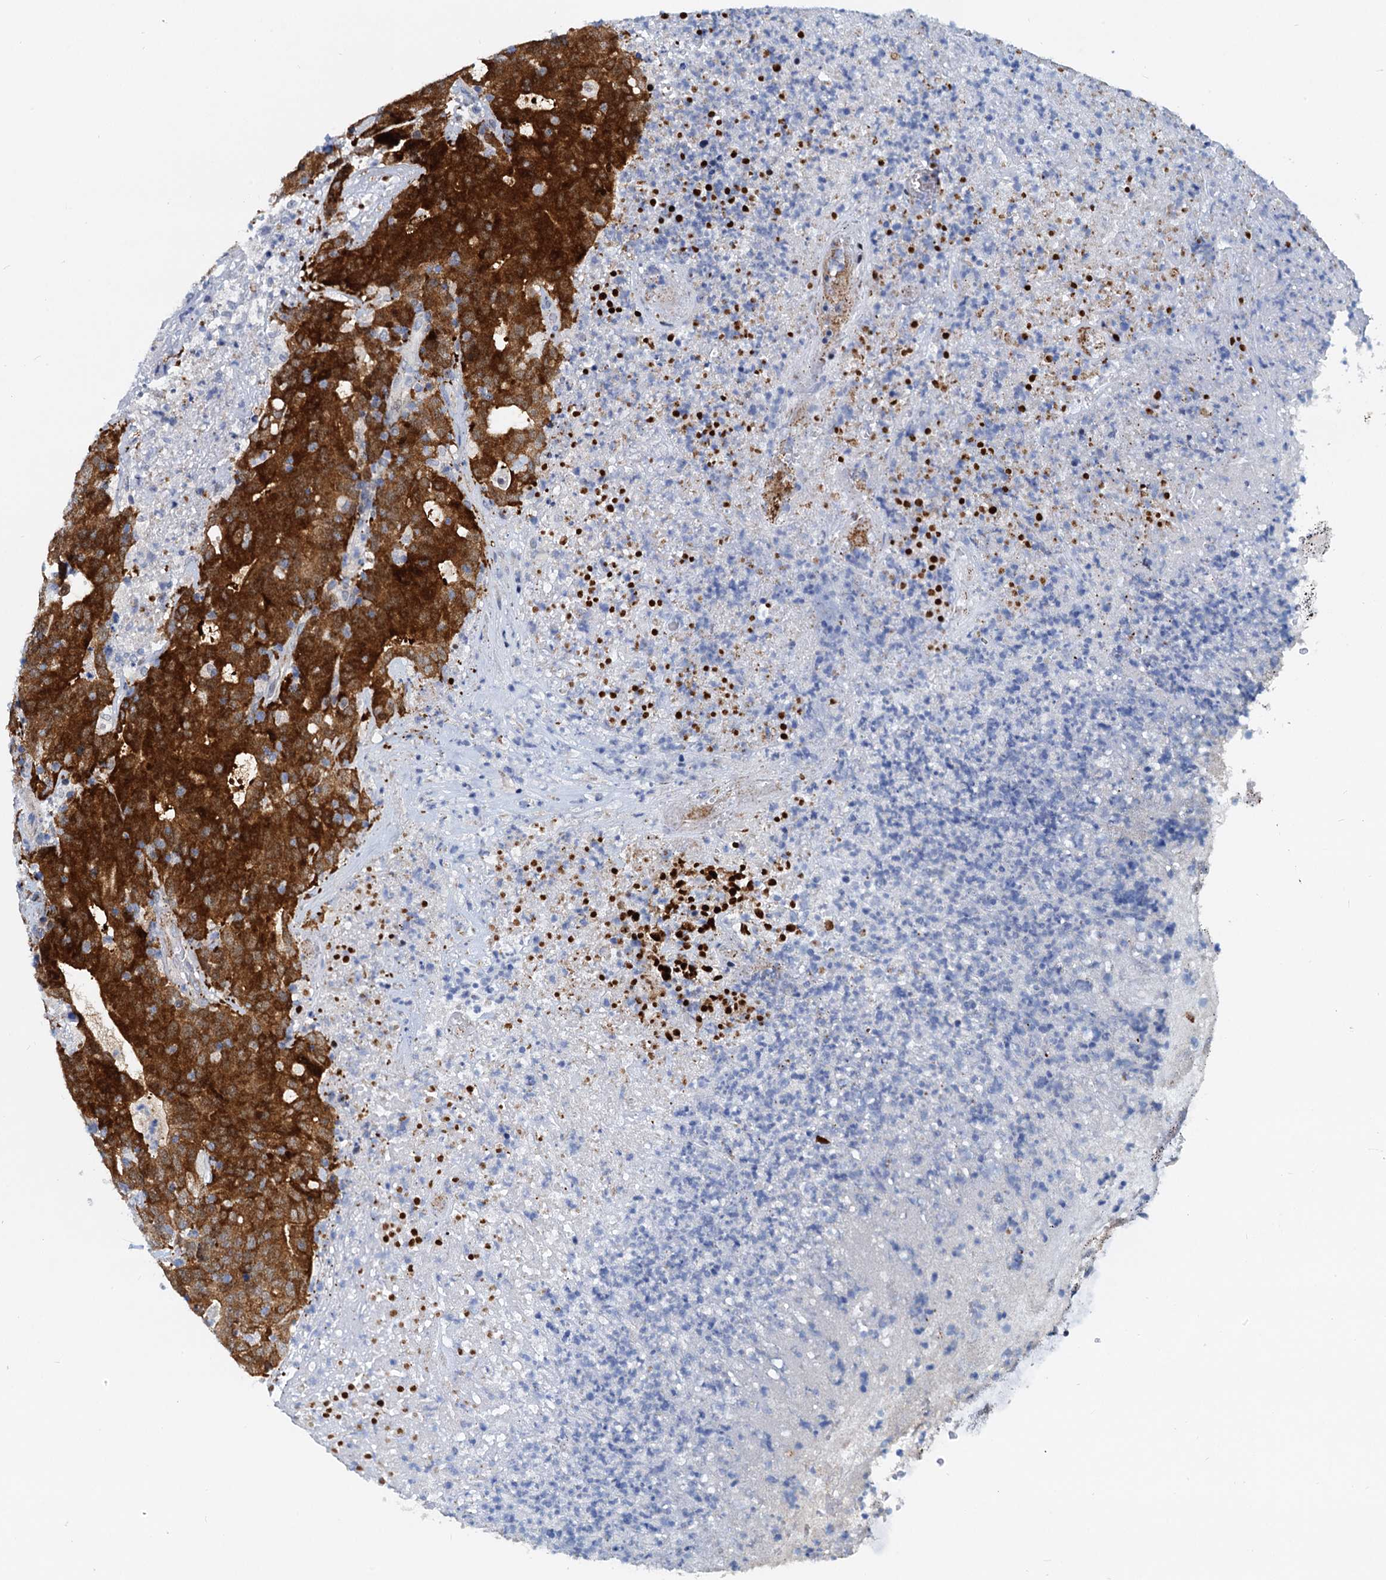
{"staining": {"intensity": "strong", "quantity": ">75%", "location": "cytoplasmic/membranous"}, "tissue": "colorectal cancer", "cell_type": "Tumor cells", "image_type": "cancer", "snomed": [{"axis": "morphology", "description": "Adenocarcinoma, NOS"}, {"axis": "topography", "description": "Colon"}], "caption": "High-magnification brightfield microscopy of colorectal cancer (adenocarcinoma) stained with DAB (brown) and counterstained with hematoxylin (blue). tumor cells exhibit strong cytoplasmic/membranous positivity is present in approximately>75% of cells.", "gene": "PTGES3", "patient": {"sex": "female", "age": 75}}